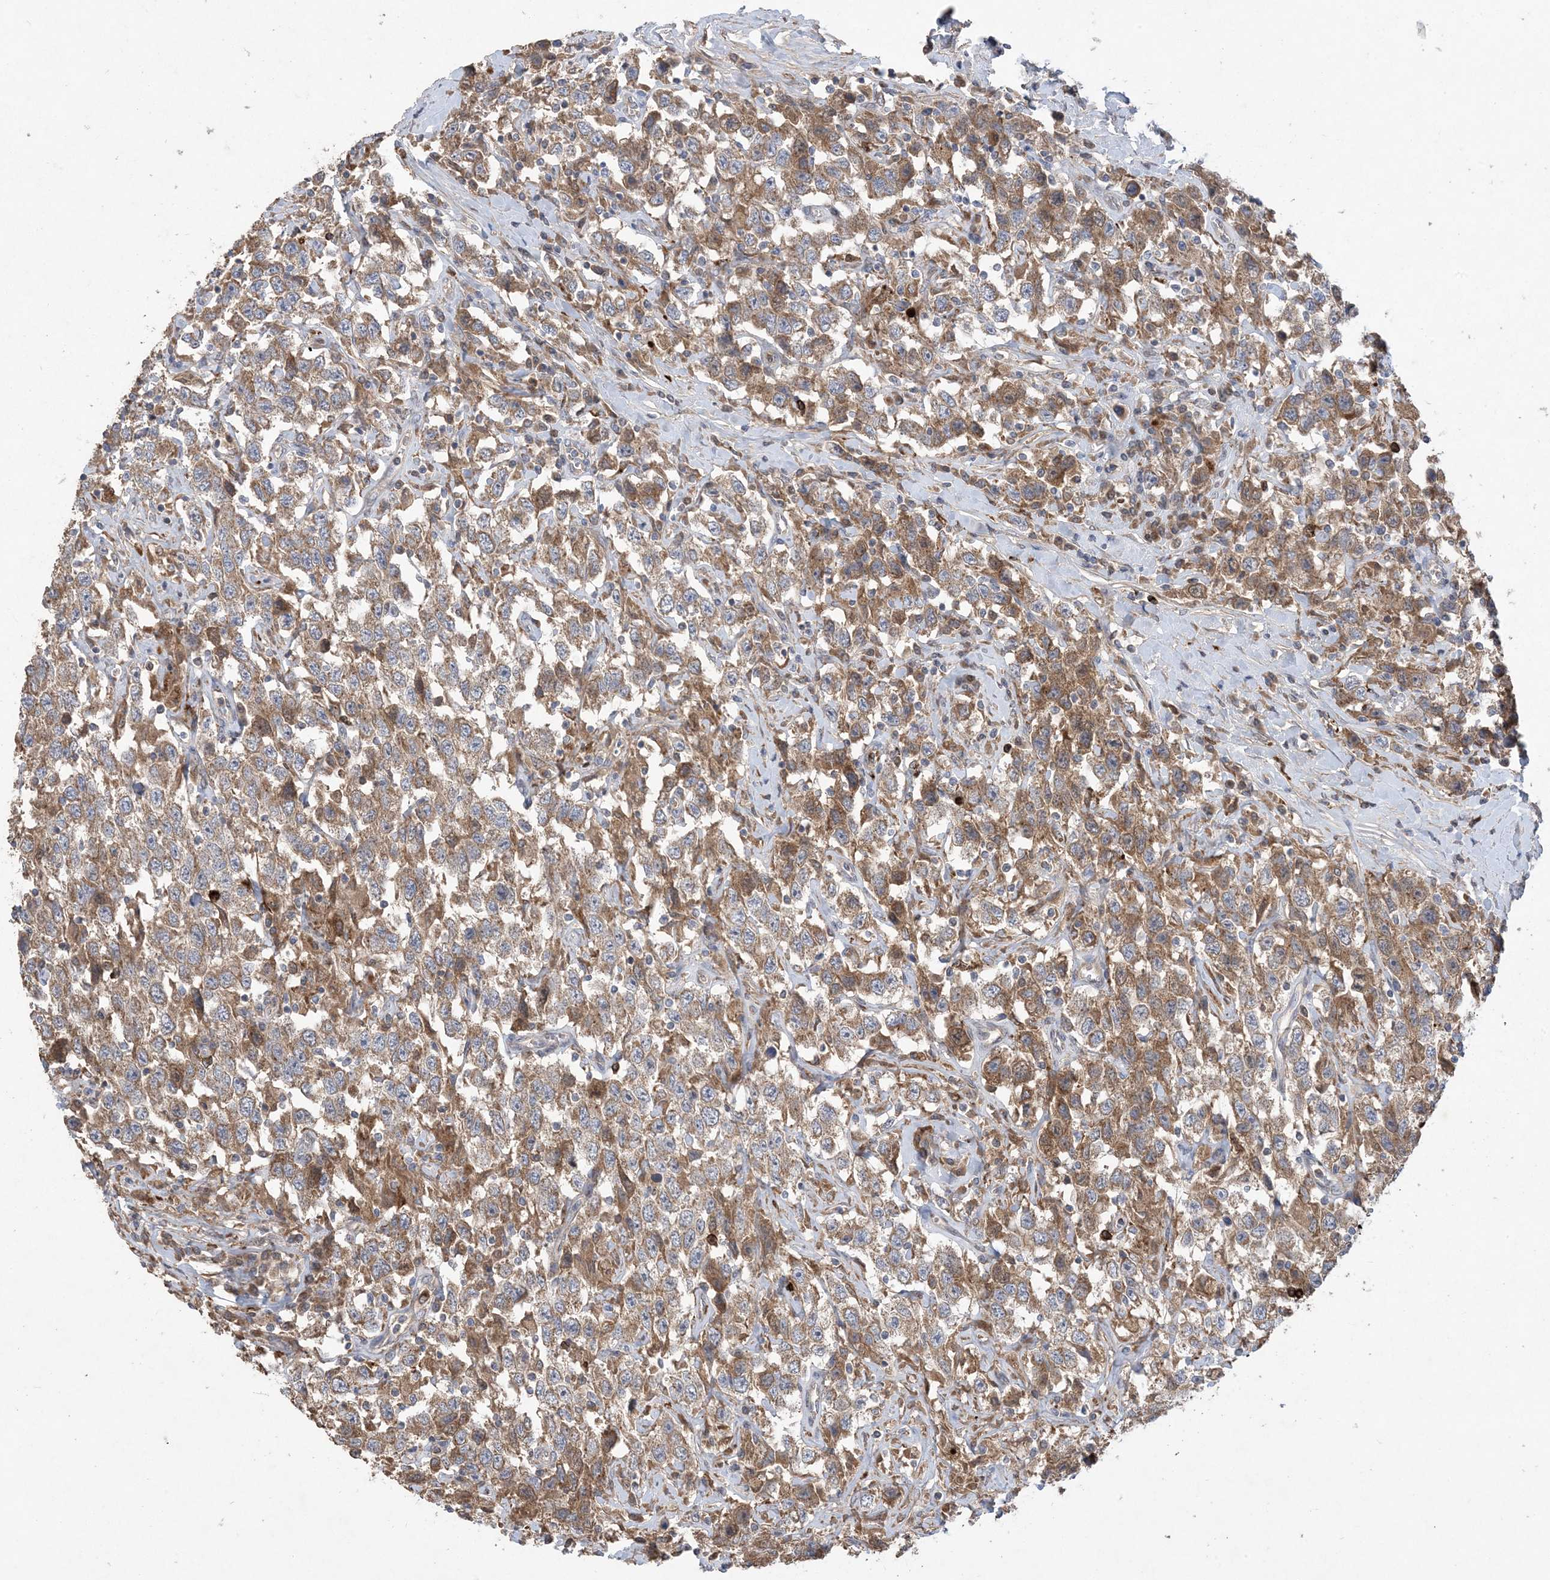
{"staining": {"intensity": "moderate", "quantity": ">75%", "location": "cytoplasmic/membranous"}, "tissue": "testis cancer", "cell_type": "Tumor cells", "image_type": "cancer", "snomed": [{"axis": "morphology", "description": "Seminoma, NOS"}, {"axis": "topography", "description": "Testis"}], "caption": "Tumor cells show medium levels of moderate cytoplasmic/membranous staining in about >75% of cells in human testis cancer (seminoma).", "gene": "MASP2", "patient": {"sex": "male", "age": 41}}